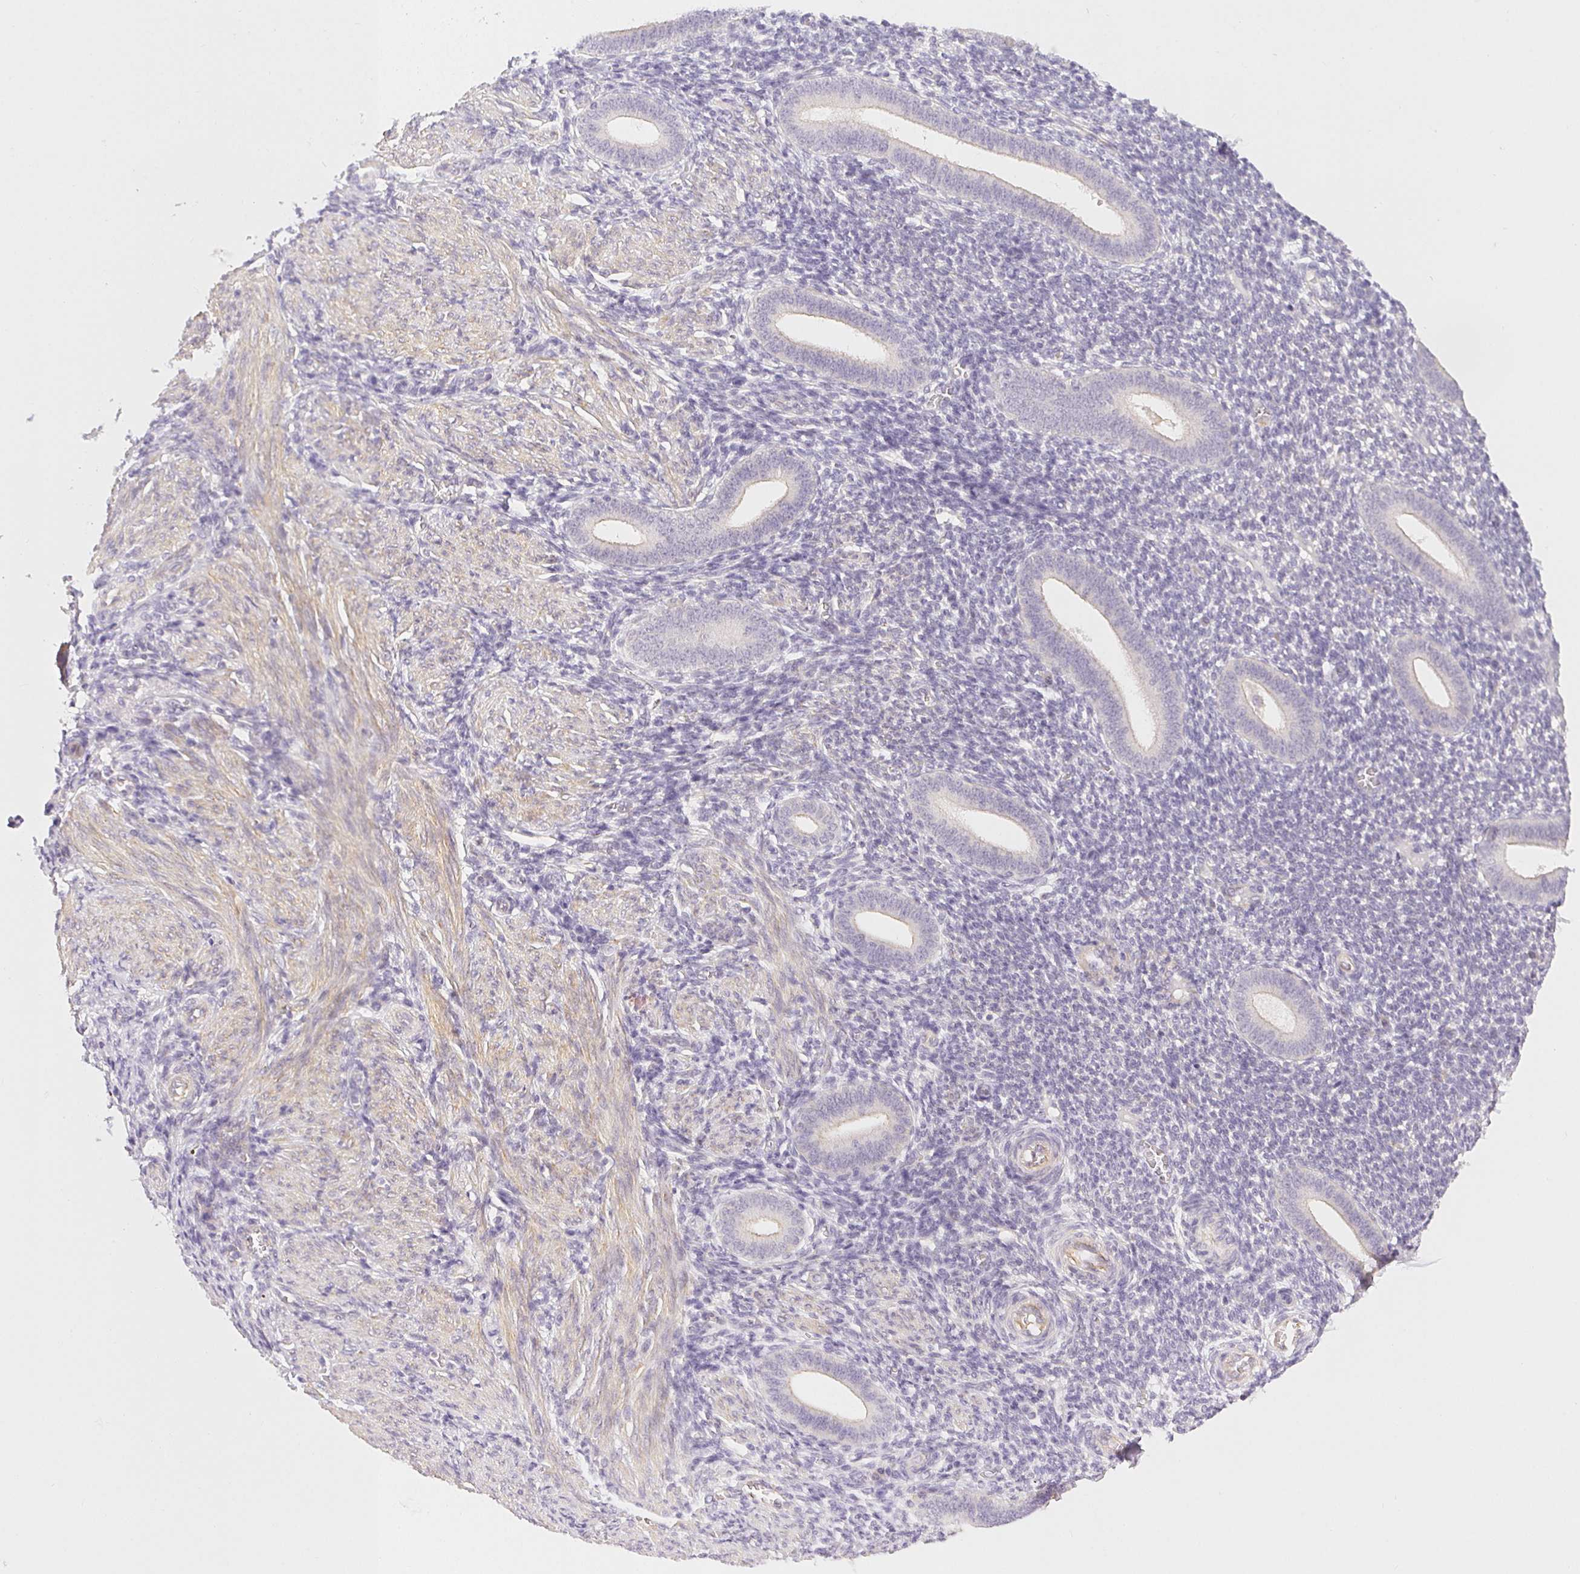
{"staining": {"intensity": "negative", "quantity": "none", "location": "none"}, "tissue": "endometrium", "cell_type": "Cells in endometrial stroma", "image_type": "normal", "snomed": [{"axis": "morphology", "description": "Normal tissue, NOS"}, {"axis": "topography", "description": "Endometrium"}], "caption": "IHC of normal human endometrium displays no positivity in cells in endometrial stroma. (DAB (3,3'-diaminobenzidine) immunohistochemistry, high magnification).", "gene": "CSN1S1", "patient": {"sex": "female", "age": 25}}